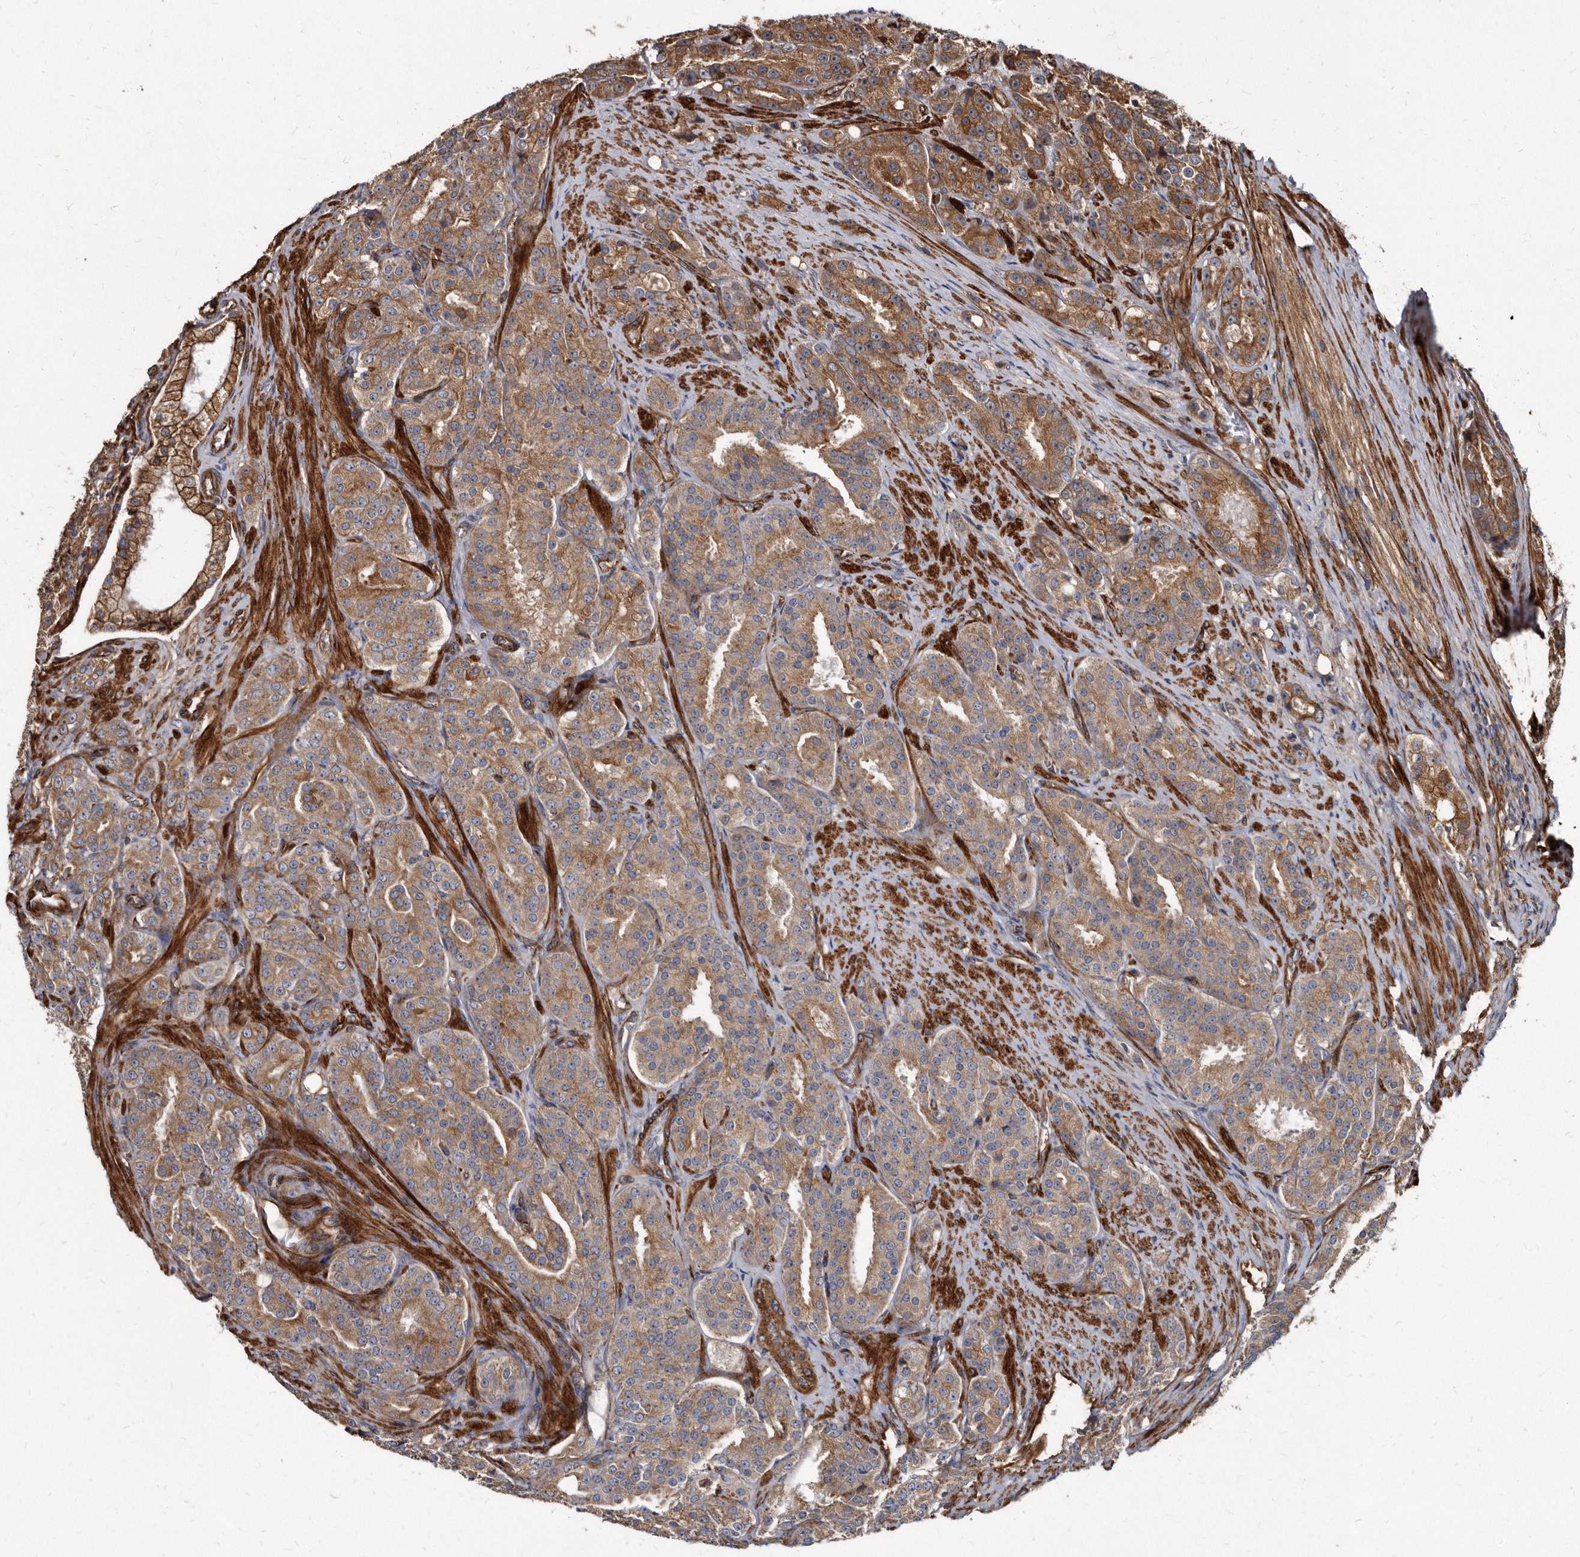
{"staining": {"intensity": "moderate", "quantity": ">75%", "location": "cytoplasmic/membranous"}, "tissue": "prostate cancer", "cell_type": "Tumor cells", "image_type": "cancer", "snomed": [{"axis": "morphology", "description": "Adenocarcinoma, High grade"}, {"axis": "topography", "description": "Prostate"}], "caption": "IHC (DAB (3,3'-diaminobenzidine)) staining of prostate adenocarcinoma (high-grade) demonstrates moderate cytoplasmic/membranous protein positivity in about >75% of tumor cells.", "gene": "KCTD20", "patient": {"sex": "male", "age": 60}}